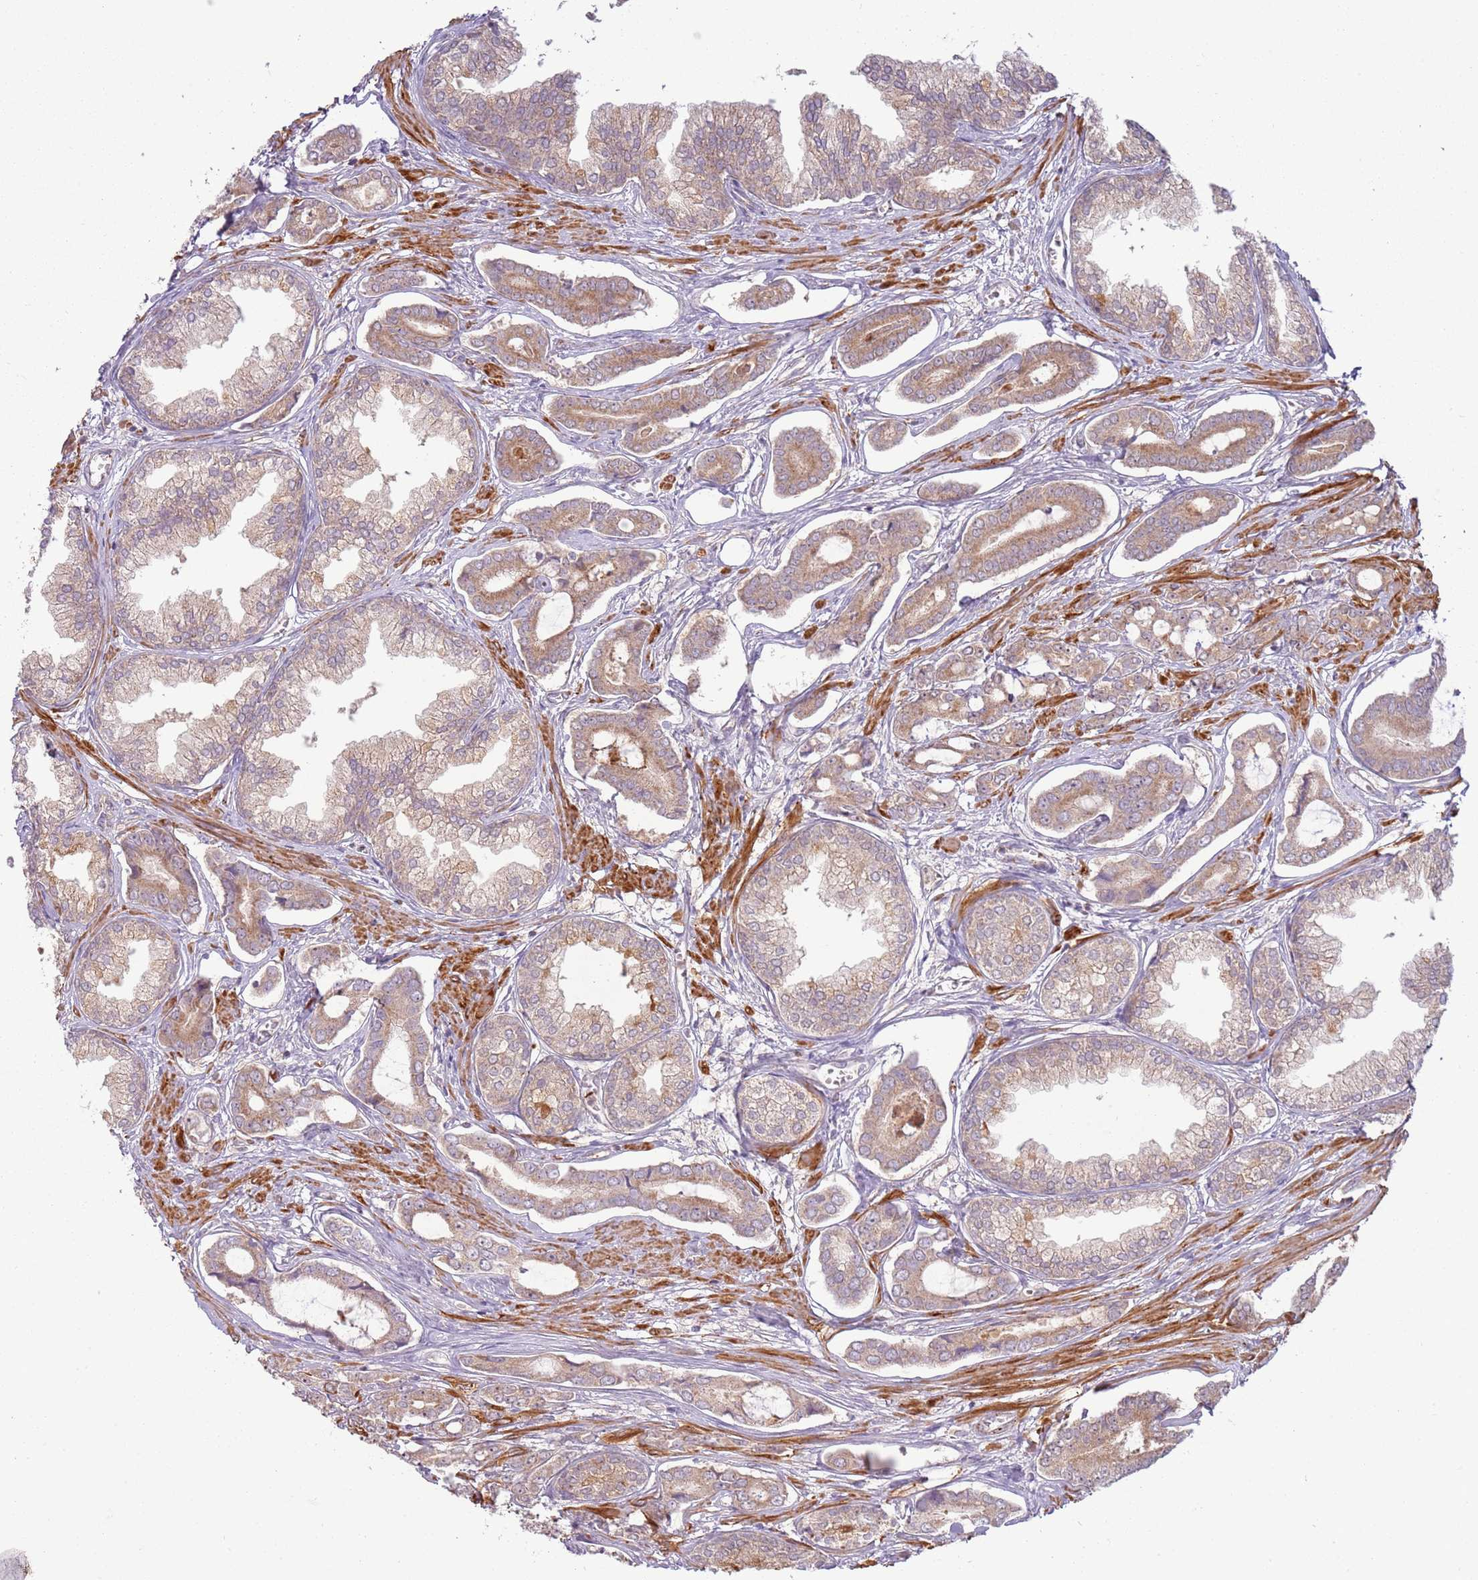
{"staining": {"intensity": "moderate", "quantity": ">75%", "location": "cytoplasmic/membranous"}, "tissue": "prostate cancer", "cell_type": "Tumor cells", "image_type": "cancer", "snomed": [{"axis": "morphology", "description": "Adenocarcinoma, NOS"}, {"axis": "topography", "description": "Prostate and seminal vesicle, NOS"}], "caption": "About >75% of tumor cells in adenocarcinoma (prostate) reveal moderate cytoplasmic/membranous protein expression as visualized by brown immunohistochemical staining.", "gene": "DTD2", "patient": {"sex": "male", "age": 76}}